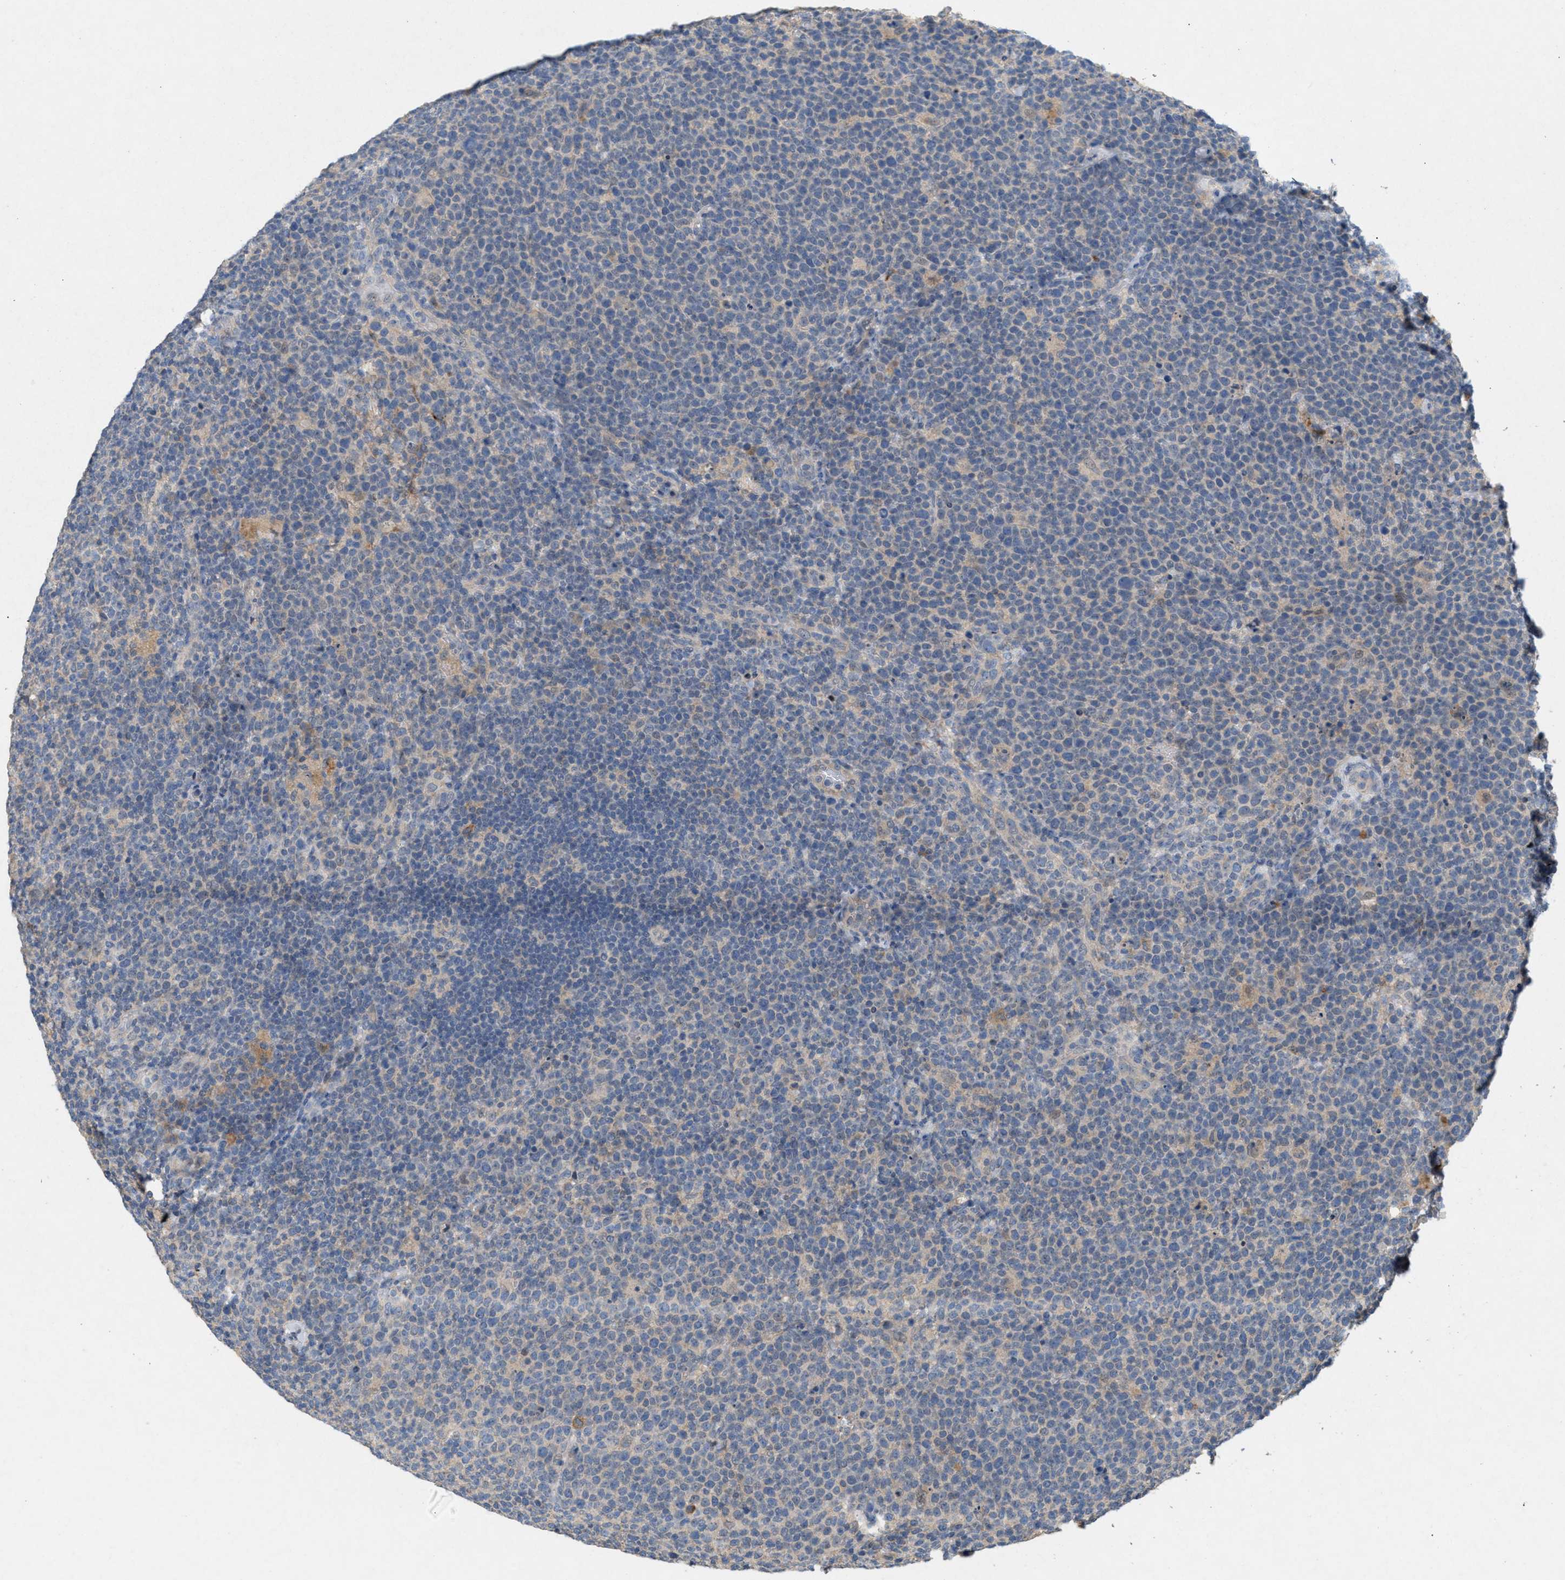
{"staining": {"intensity": "negative", "quantity": "none", "location": "none"}, "tissue": "lymphoma", "cell_type": "Tumor cells", "image_type": "cancer", "snomed": [{"axis": "morphology", "description": "Malignant lymphoma, non-Hodgkin's type, High grade"}, {"axis": "topography", "description": "Lymph node"}], "caption": "IHC of human lymphoma shows no positivity in tumor cells.", "gene": "DCAF7", "patient": {"sex": "male", "age": 61}}